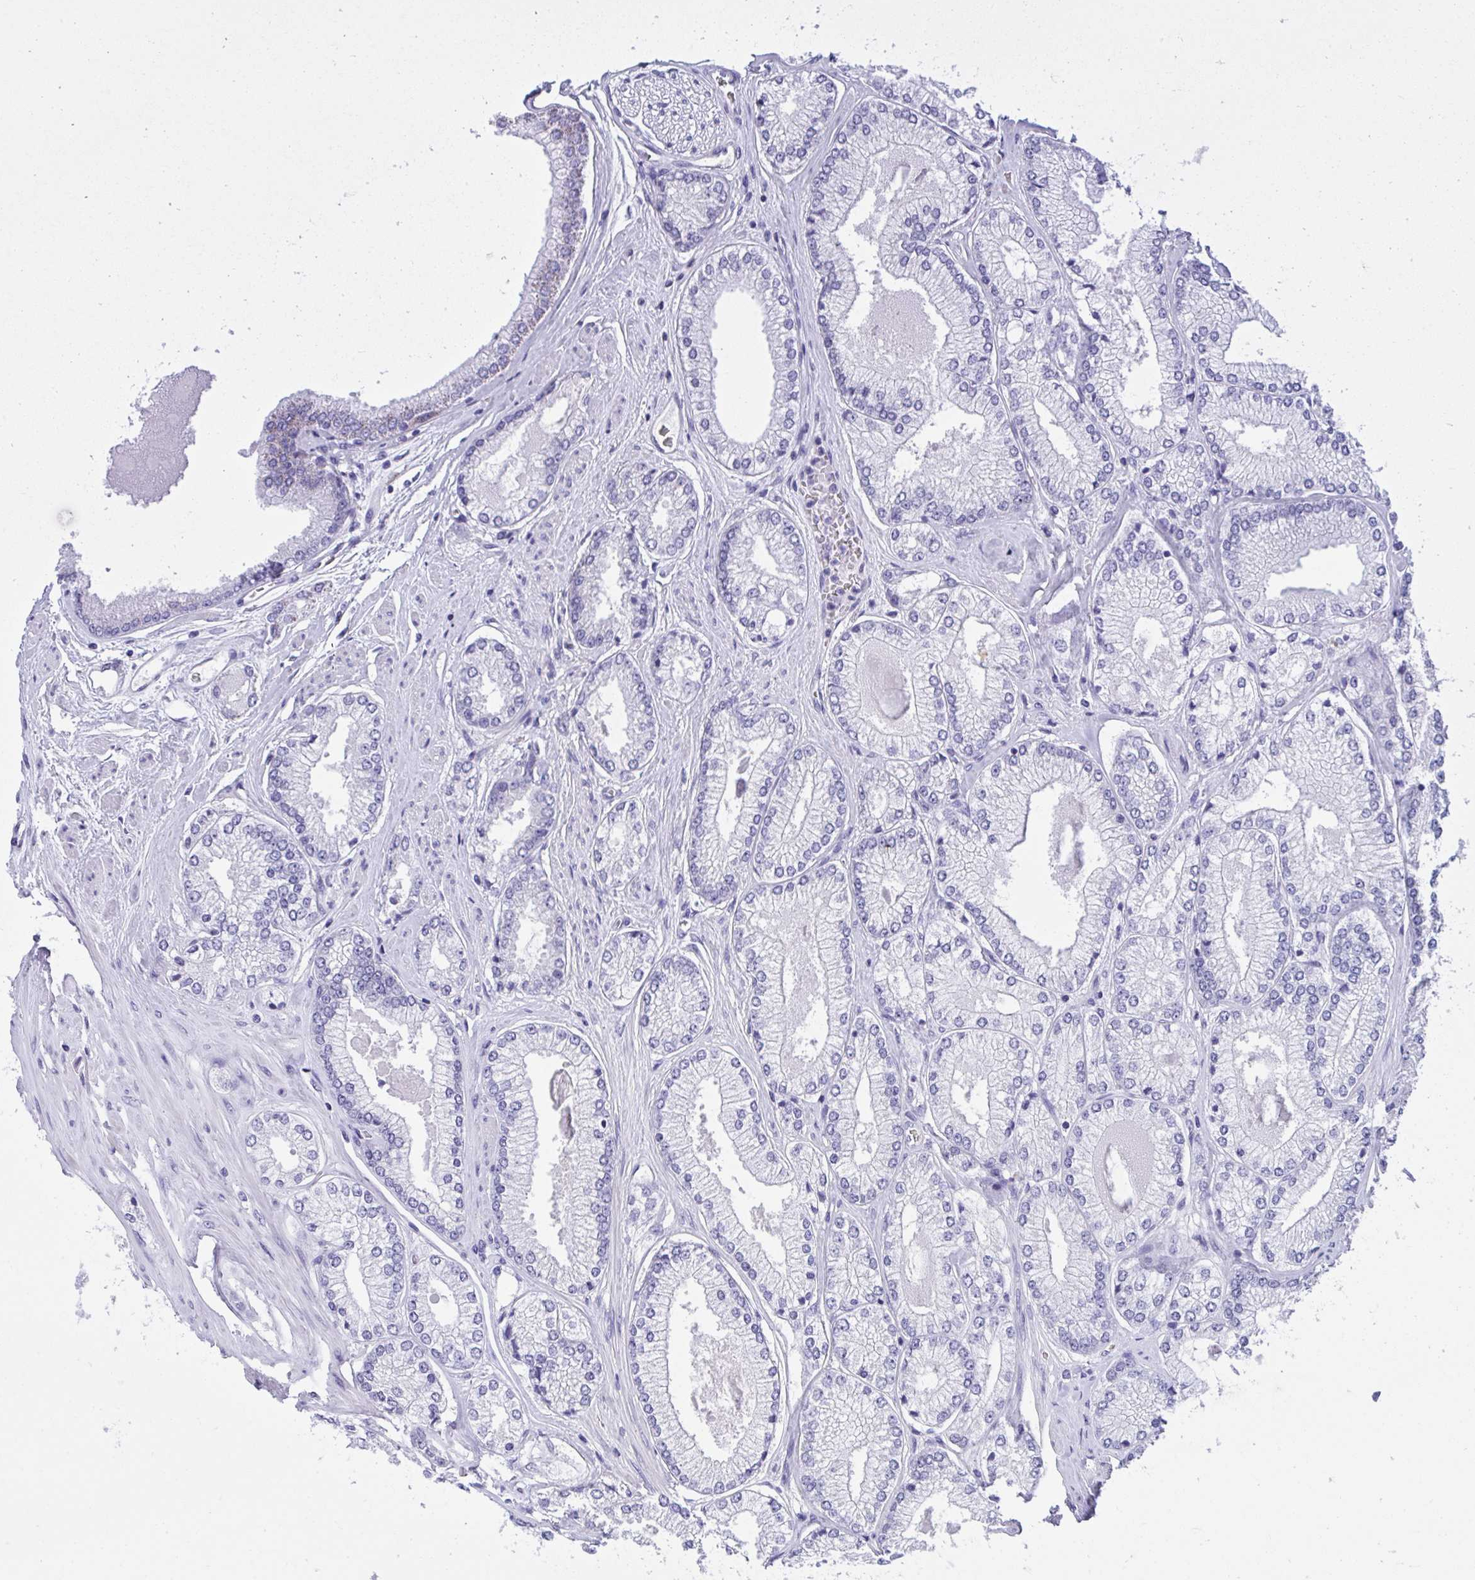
{"staining": {"intensity": "negative", "quantity": "none", "location": "none"}, "tissue": "prostate cancer", "cell_type": "Tumor cells", "image_type": "cancer", "snomed": [{"axis": "morphology", "description": "Adenocarcinoma, Low grade"}, {"axis": "topography", "description": "Prostate"}], "caption": "Immunohistochemistry (IHC) micrograph of neoplastic tissue: human prostate cancer stained with DAB (3,3'-diaminobenzidine) shows no significant protein expression in tumor cells.", "gene": "TEAD4", "patient": {"sex": "male", "age": 67}}